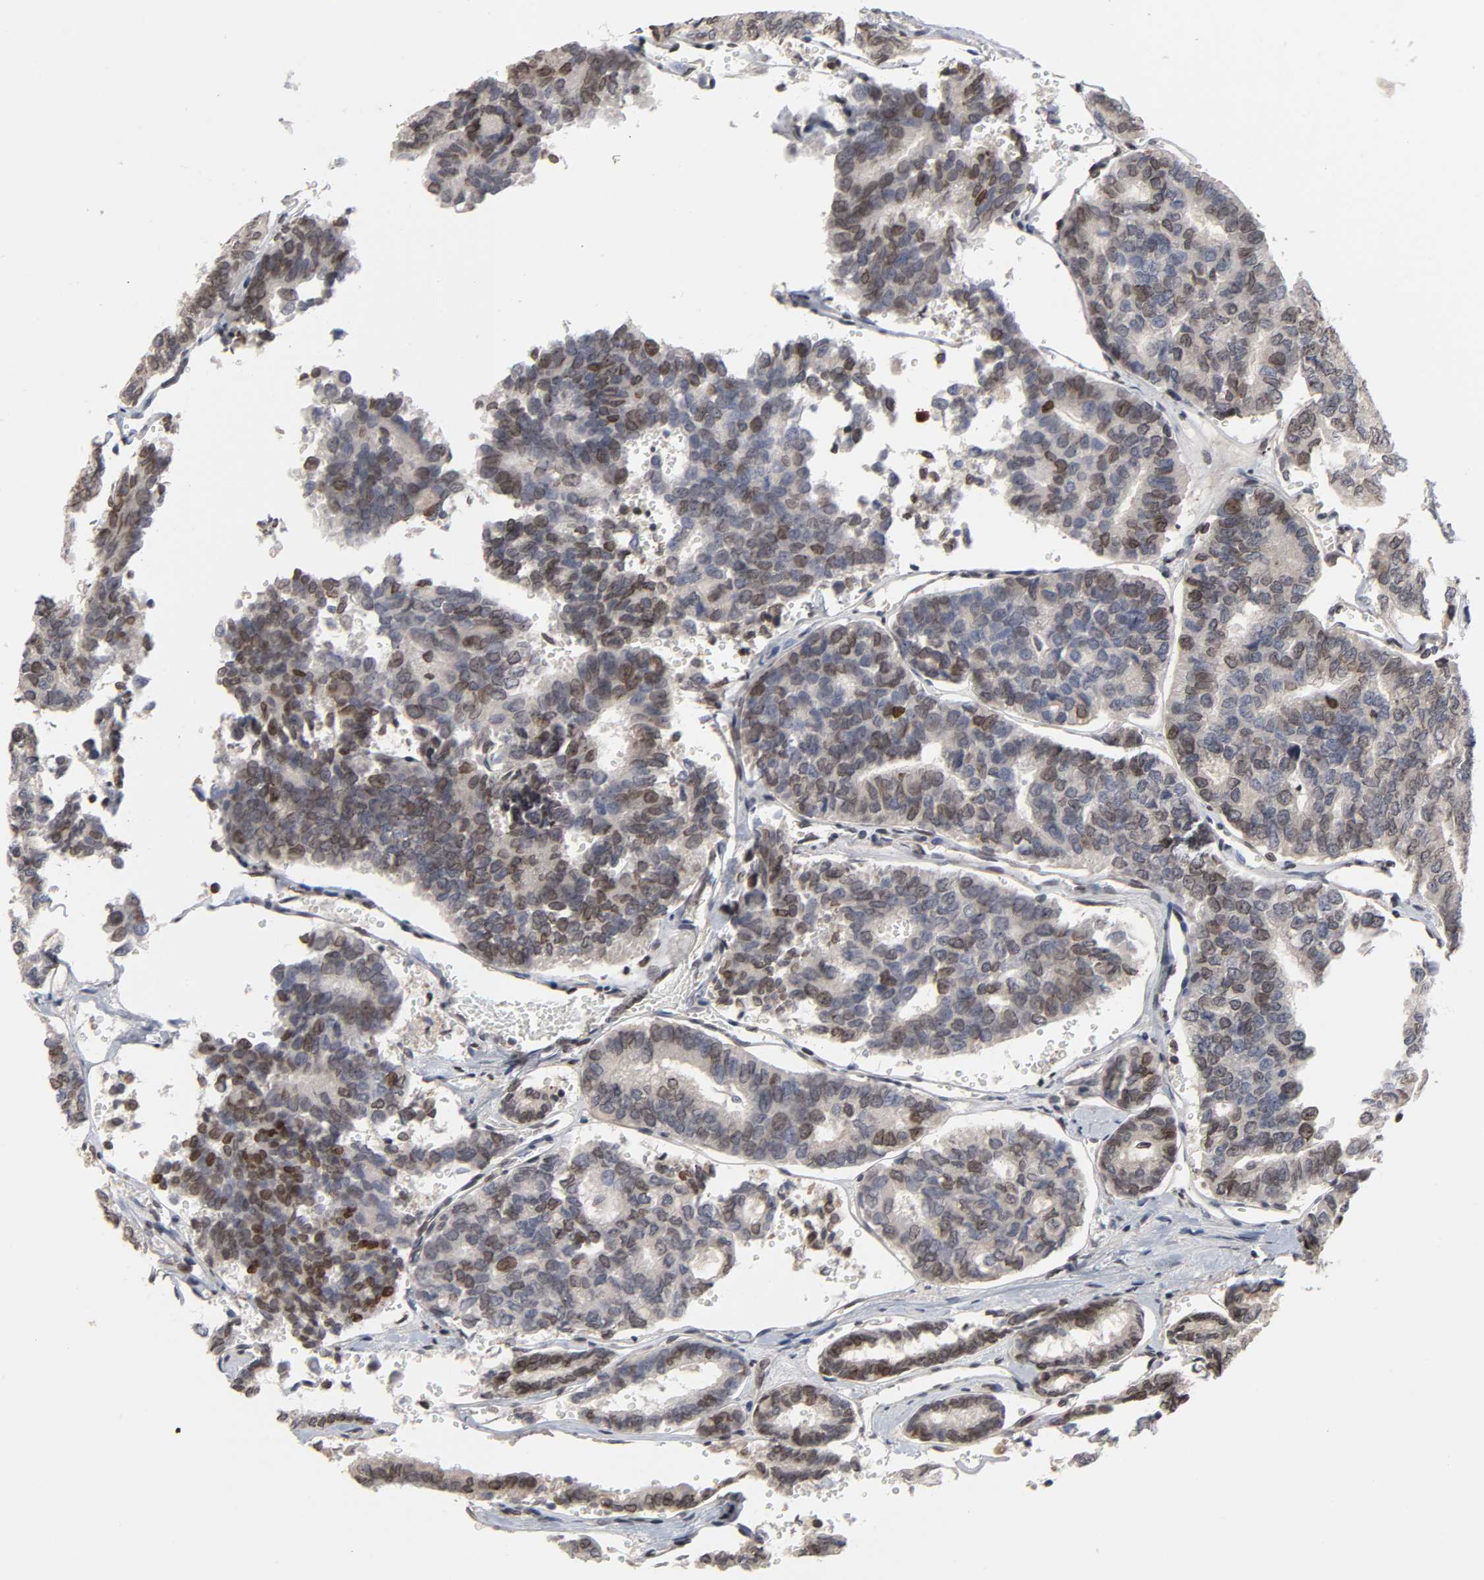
{"staining": {"intensity": "moderate", "quantity": "25%-75%", "location": "cytoplasmic/membranous,nuclear"}, "tissue": "thyroid cancer", "cell_type": "Tumor cells", "image_type": "cancer", "snomed": [{"axis": "morphology", "description": "Papillary adenocarcinoma, NOS"}, {"axis": "topography", "description": "Thyroid gland"}], "caption": "Thyroid cancer (papillary adenocarcinoma) stained with a brown dye shows moderate cytoplasmic/membranous and nuclear positive positivity in about 25%-75% of tumor cells.", "gene": "CPN2", "patient": {"sex": "female", "age": 35}}